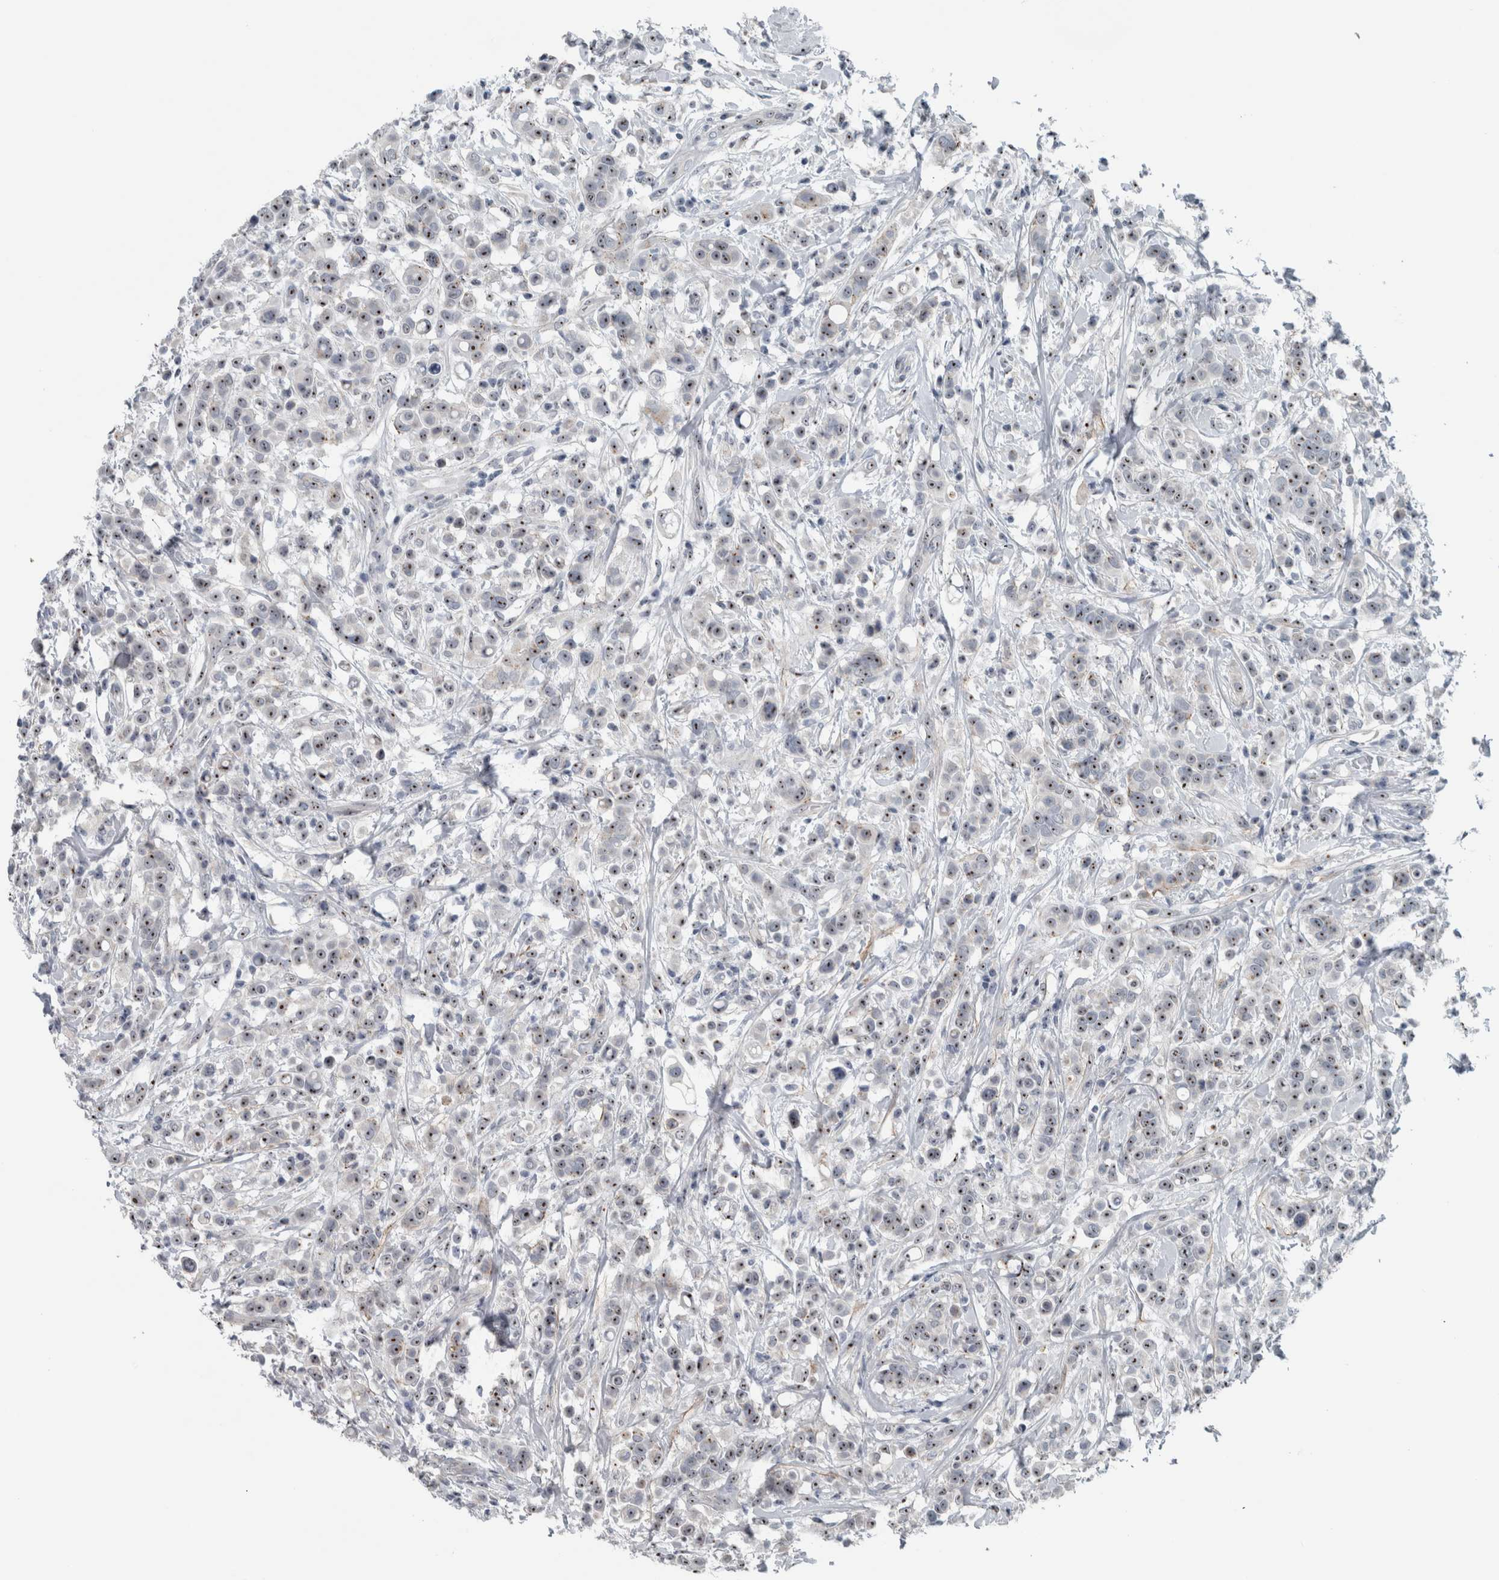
{"staining": {"intensity": "moderate", "quantity": ">75%", "location": "nuclear"}, "tissue": "breast cancer", "cell_type": "Tumor cells", "image_type": "cancer", "snomed": [{"axis": "morphology", "description": "Duct carcinoma"}, {"axis": "topography", "description": "Breast"}], "caption": "Brown immunohistochemical staining in human breast cancer (invasive ductal carcinoma) demonstrates moderate nuclear expression in about >75% of tumor cells.", "gene": "UTP6", "patient": {"sex": "female", "age": 27}}